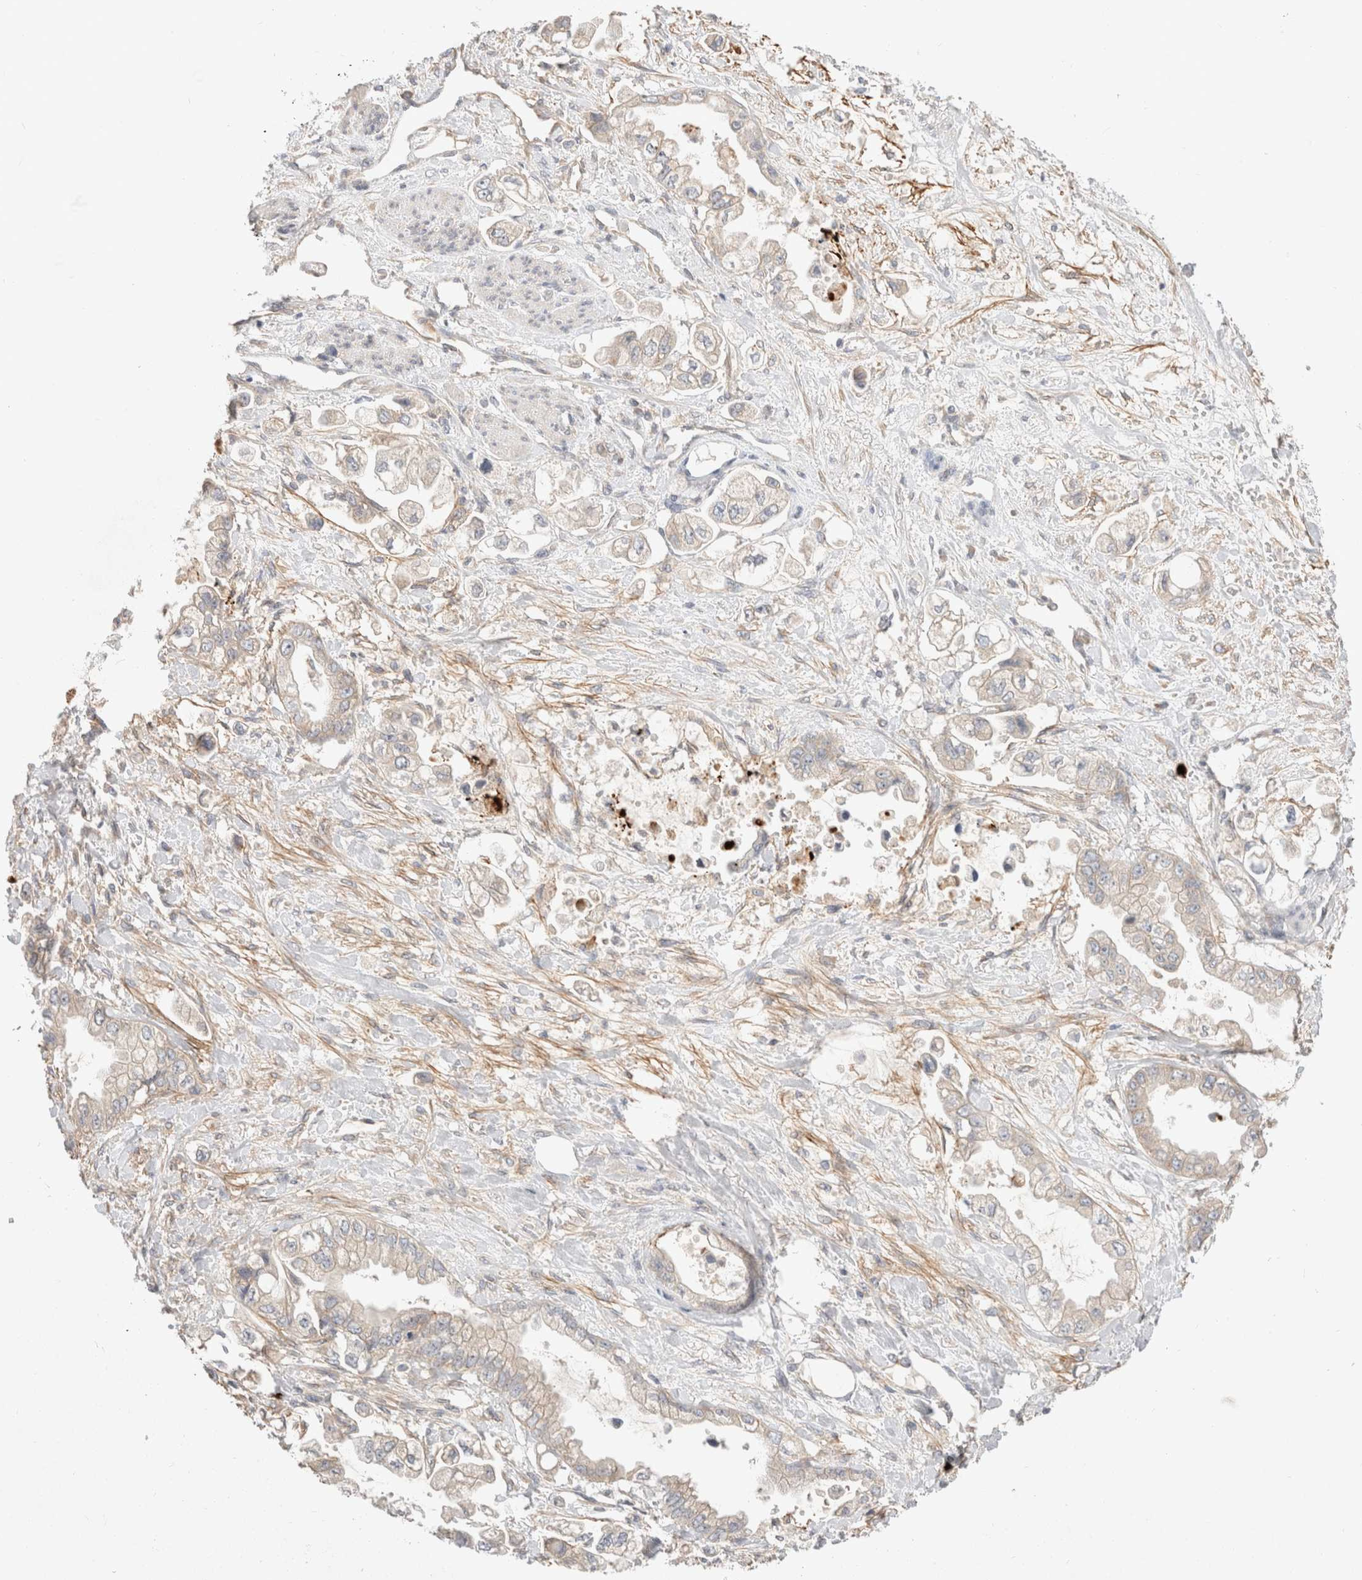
{"staining": {"intensity": "negative", "quantity": "none", "location": "none"}, "tissue": "stomach cancer", "cell_type": "Tumor cells", "image_type": "cancer", "snomed": [{"axis": "morphology", "description": "Adenocarcinoma, NOS"}, {"axis": "topography", "description": "Stomach"}], "caption": "There is no significant staining in tumor cells of adenocarcinoma (stomach). (Stains: DAB immunohistochemistry with hematoxylin counter stain, Microscopy: brightfield microscopy at high magnification).", "gene": "MARK3", "patient": {"sex": "male", "age": 62}}